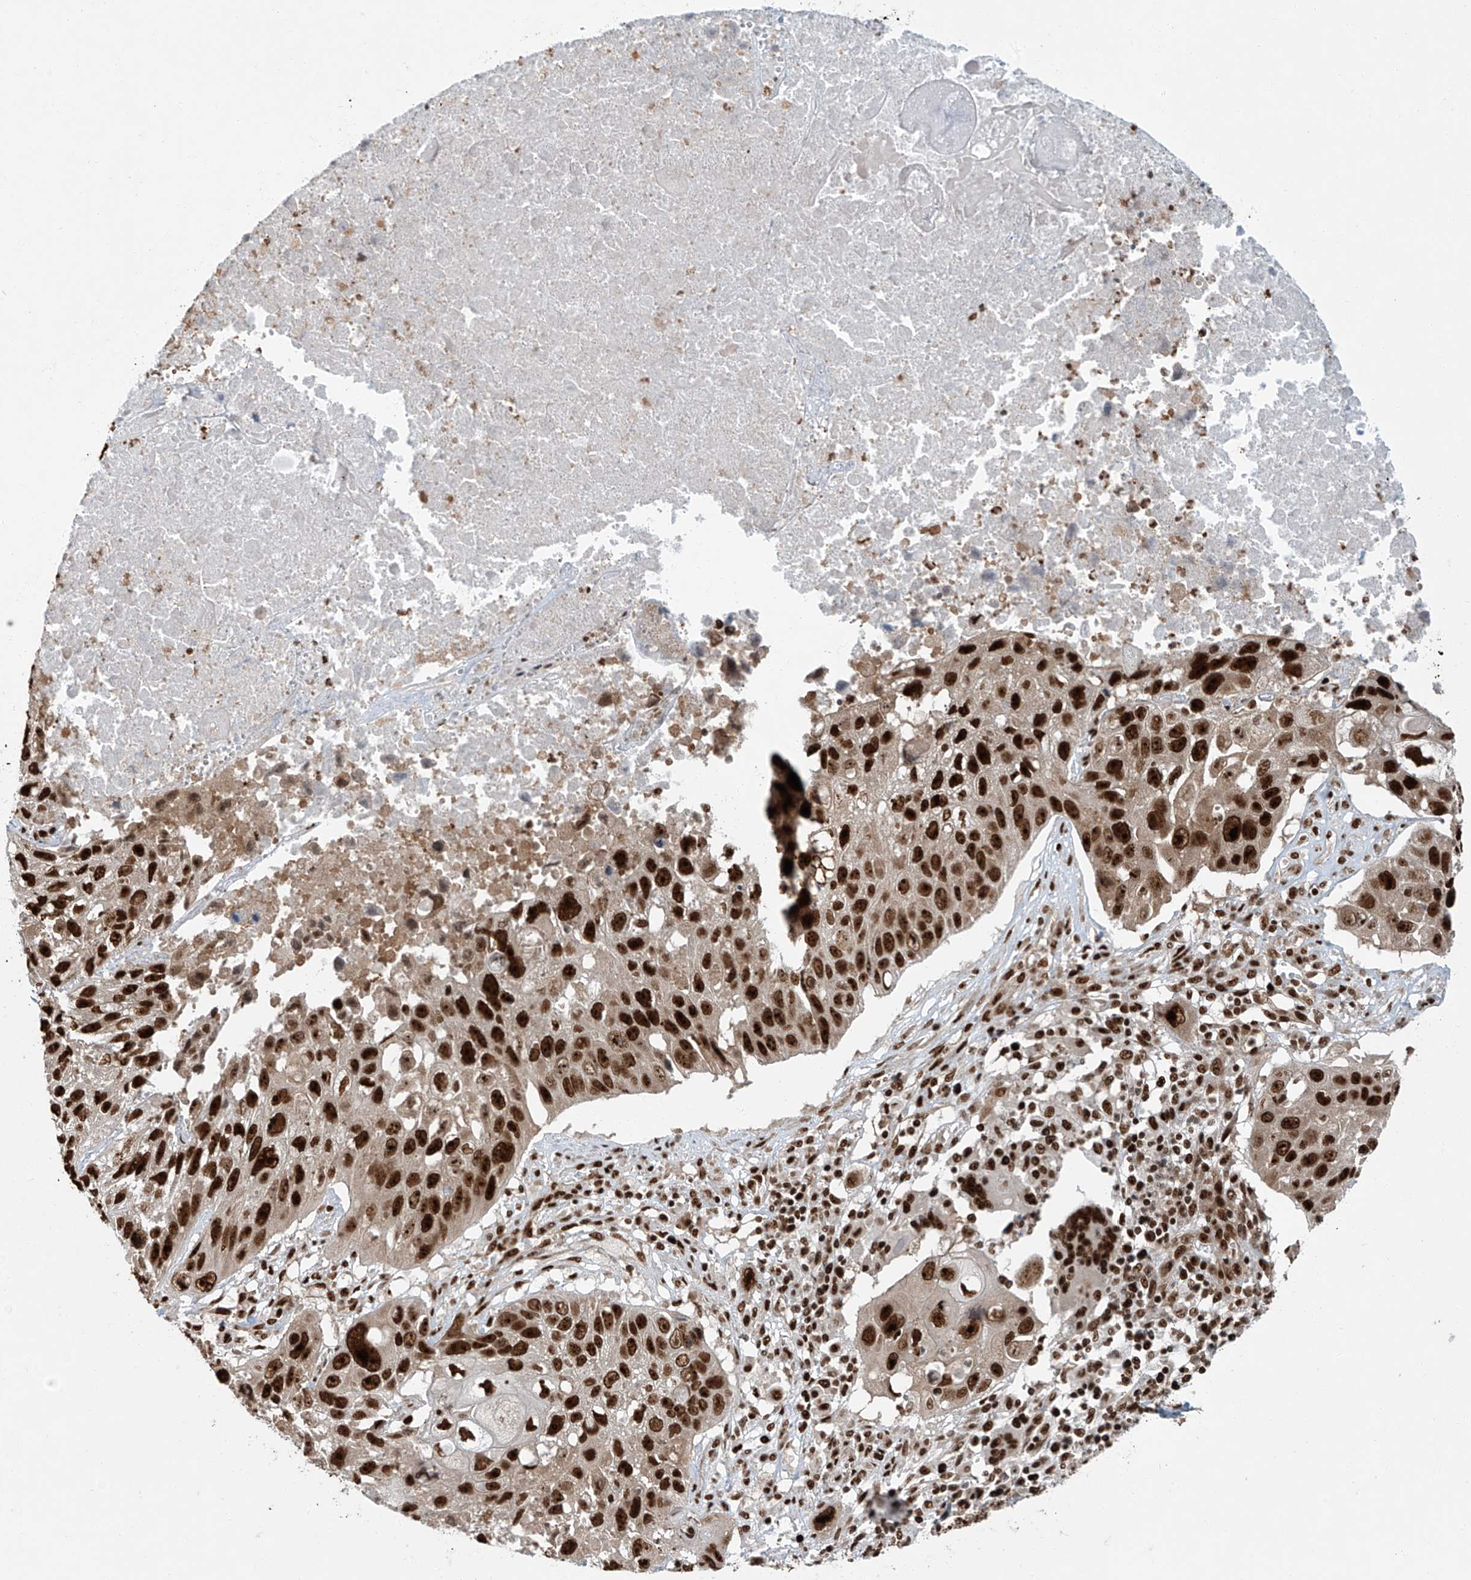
{"staining": {"intensity": "strong", "quantity": ">75%", "location": "nuclear"}, "tissue": "lung cancer", "cell_type": "Tumor cells", "image_type": "cancer", "snomed": [{"axis": "morphology", "description": "Squamous cell carcinoma, NOS"}, {"axis": "topography", "description": "Lung"}], "caption": "Protein staining demonstrates strong nuclear positivity in about >75% of tumor cells in lung cancer. Nuclei are stained in blue.", "gene": "FAM193B", "patient": {"sex": "male", "age": 61}}